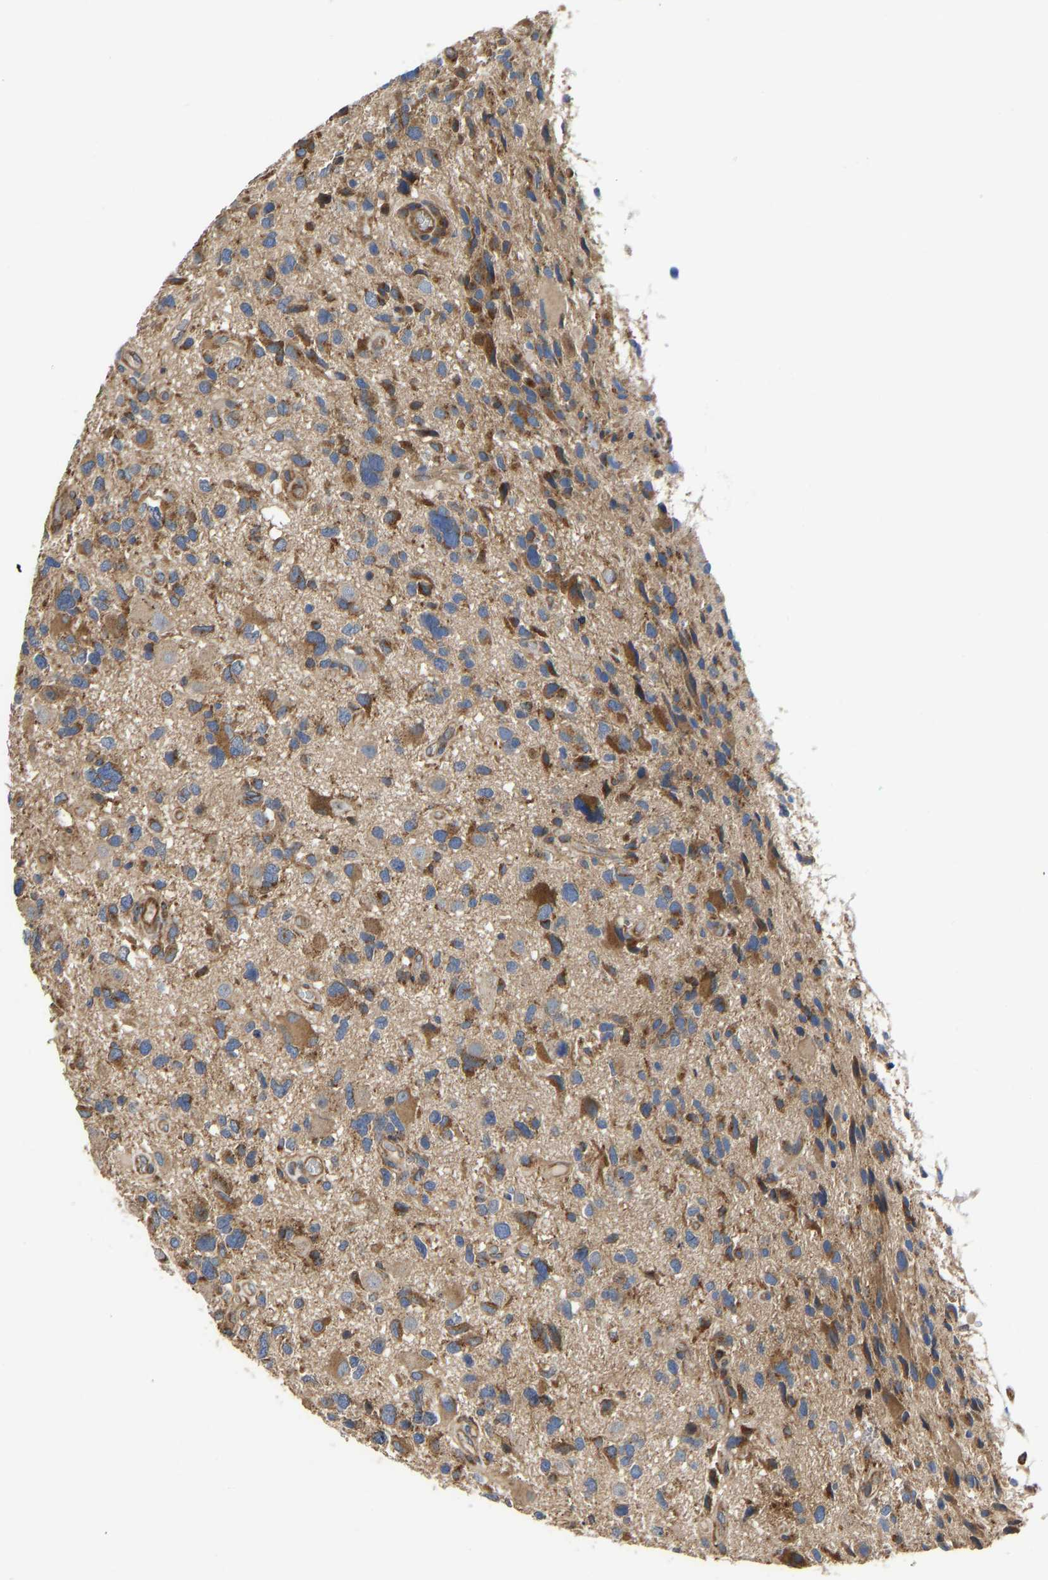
{"staining": {"intensity": "moderate", "quantity": "25%-75%", "location": "cytoplasmic/membranous"}, "tissue": "glioma", "cell_type": "Tumor cells", "image_type": "cancer", "snomed": [{"axis": "morphology", "description": "Glioma, malignant, High grade"}, {"axis": "topography", "description": "Brain"}], "caption": "Brown immunohistochemical staining in glioma exhibits moderate cytoplasmic/membranous expression in about 25%-75% of tumor cells.", "gene": "FLNB", "patient": {"sex": "male", "age": 33}}